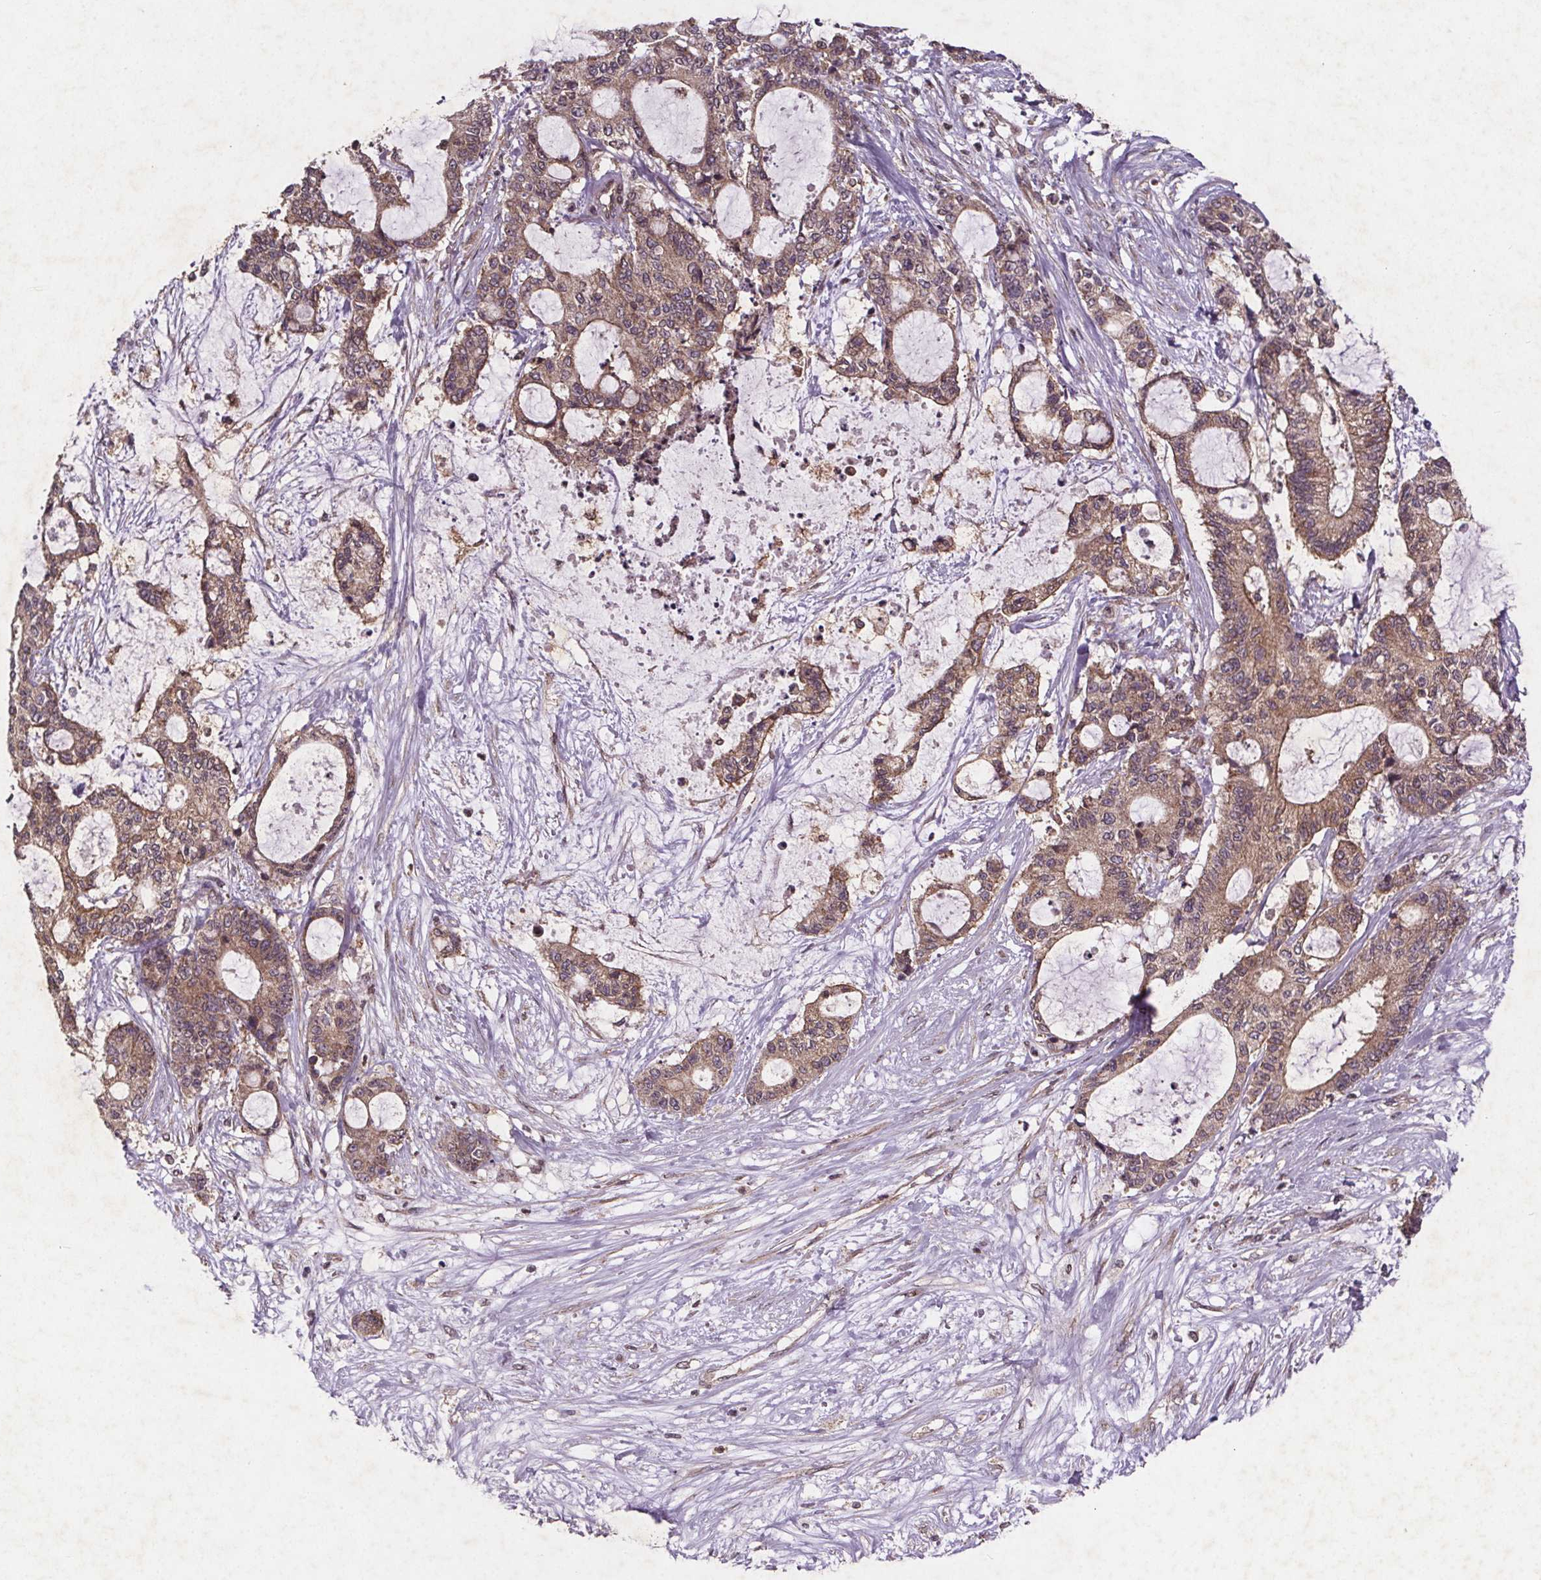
{"staining": {"intensity": "weak", "quantity": ">75%", "location": "cytoplasmic/membranous"}, "tissue": "liver cancer", "cell_type": "Tumor cells", "image_type": "cancer", "snomed": [{"axis": "morphology", "description": "Normal tissue, NOS"}, {"axis": "morphology", "description": "Cholangiocarcinoma"}, {"axis": "topography", "description": "Liver"}, {"axis": "topography", "description": "Peripheral nerve tissue"}], "caption": "Weak cytoplasmic/membranous protein staining is seen in approximately >75% of tumor cells in liver cancer.", "gene": "STRN3", "patient": {"sex": "female", "age": 73}}